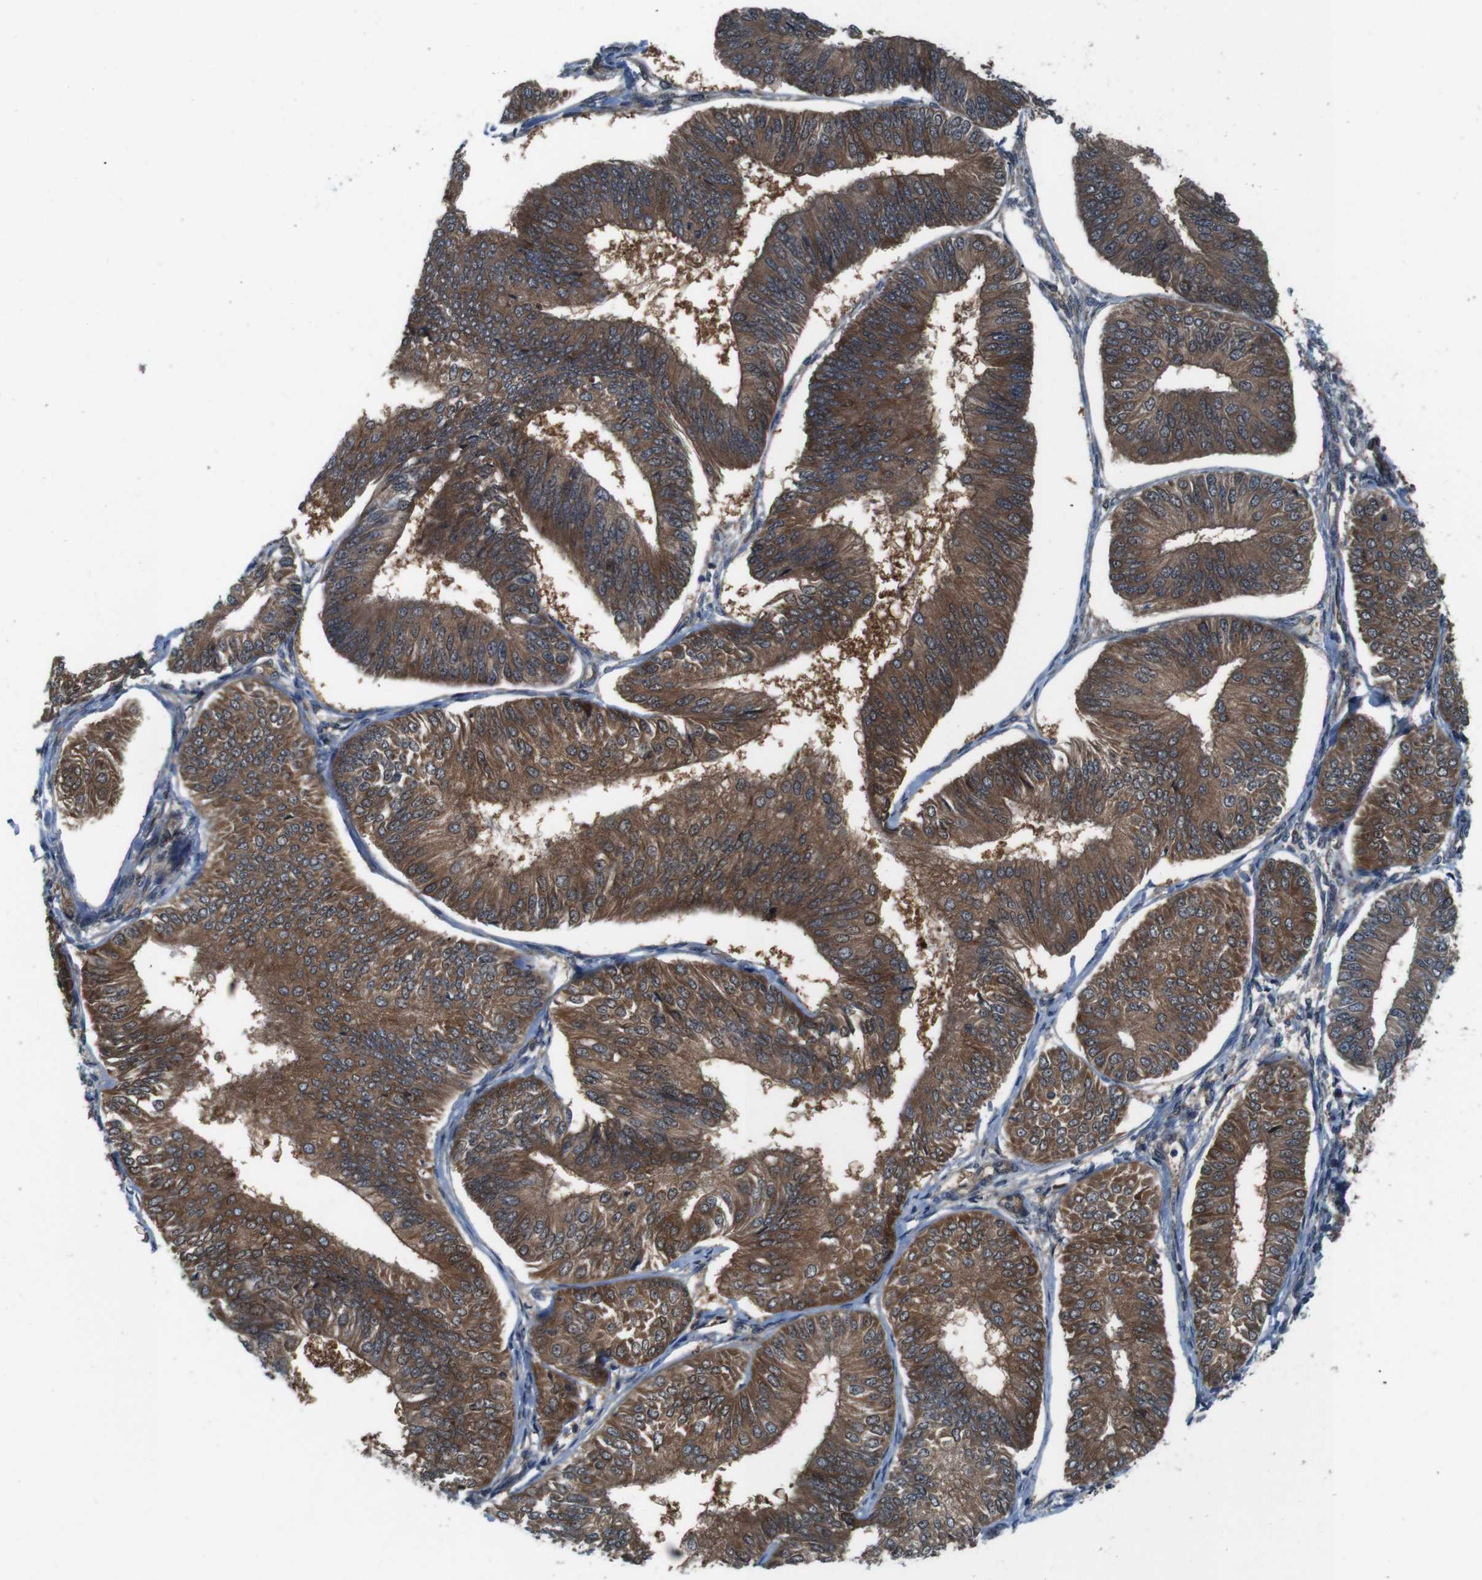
{"staining": {"intensity": "strong", "quantity": ">75%", "location": "cytoplasmic/membranous"}, "tissue": "endometrial cancer", "cell_type": "Tumor cells", "image_type": "cancer", "snomed": [{"axis": "morphology", "description": "Adenocarcinoma, NOS"}, {"axis": "topography", "description": "Endometrium"}], "caption": "An image of human endometrial adenocarcinoma stained for a protein demonstrates strong cytoplasmic/membranous brown staining in tumor cells. (Stains: DAB (3,3'-diaminobenzidine) in brown, nuclei in blue, Microscopy: brightfield microscopy at high magnification).", "gene": "LRP5", "patient": {"sex": "female", "age": 58}}